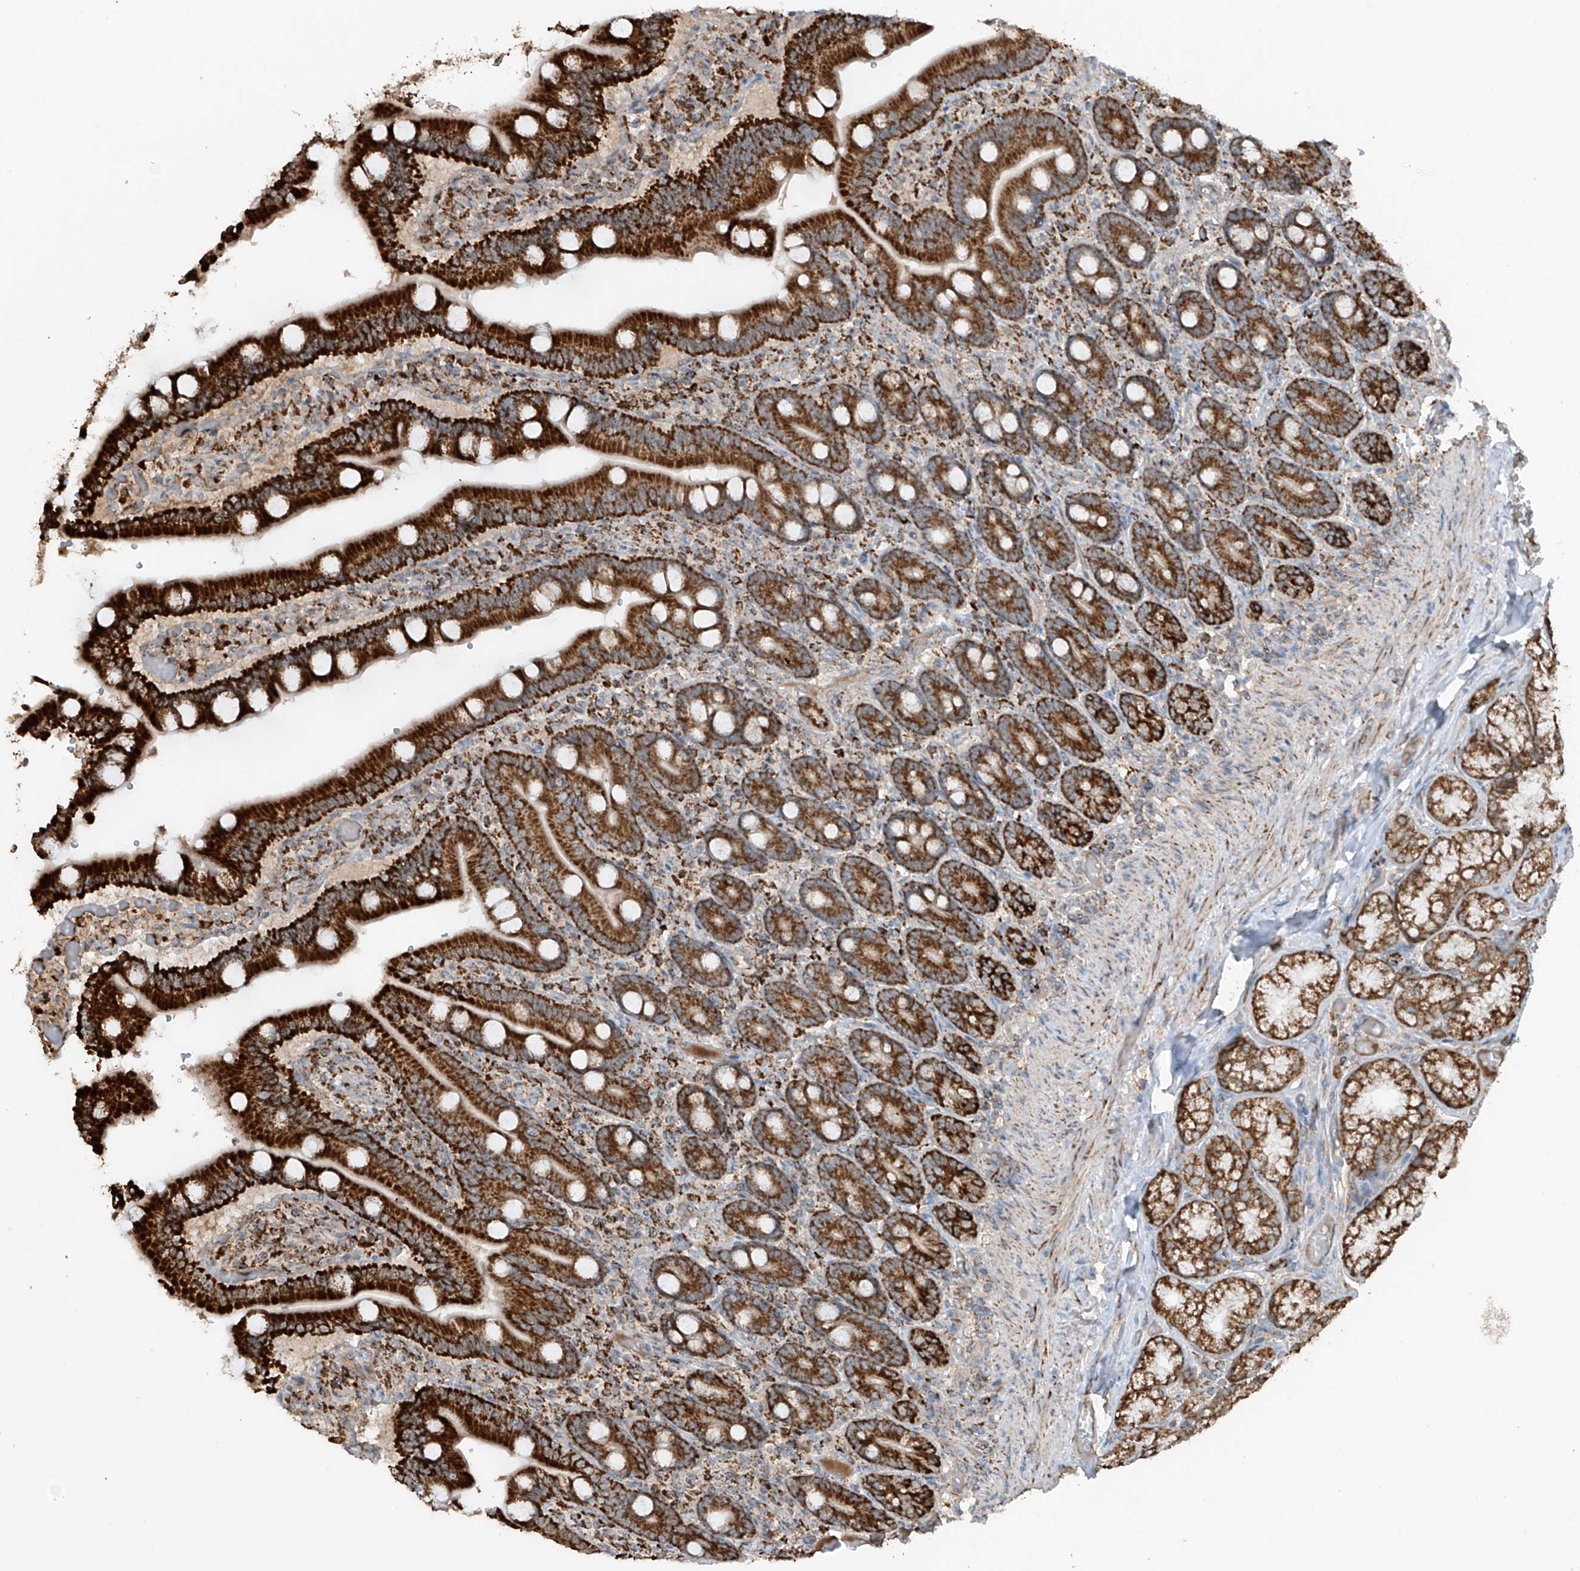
{"staining": {"intensity": "strong", "quantity": ">75%", "location": "cytoplasmic/membranous"}, "tissue": "duodenum", "cell_type": "Glandular cells", "image_type": "normal", "snomed": [{"axis": "morphology", "description": "Normal tissue, NOS"}, {"axis": "topography", "description": "Duodenum"}], "caption": "An IHC photomicrograph of normal tissue is shown. Protein staining in brown highlights strong cytoplasmic/membranous positivity in duodenum within glandular cells. (Brightfield microscopy of DAB IHC at high magnification).", "gene": "SAMD3", "patient": {"sex": "female", "age": 62}}